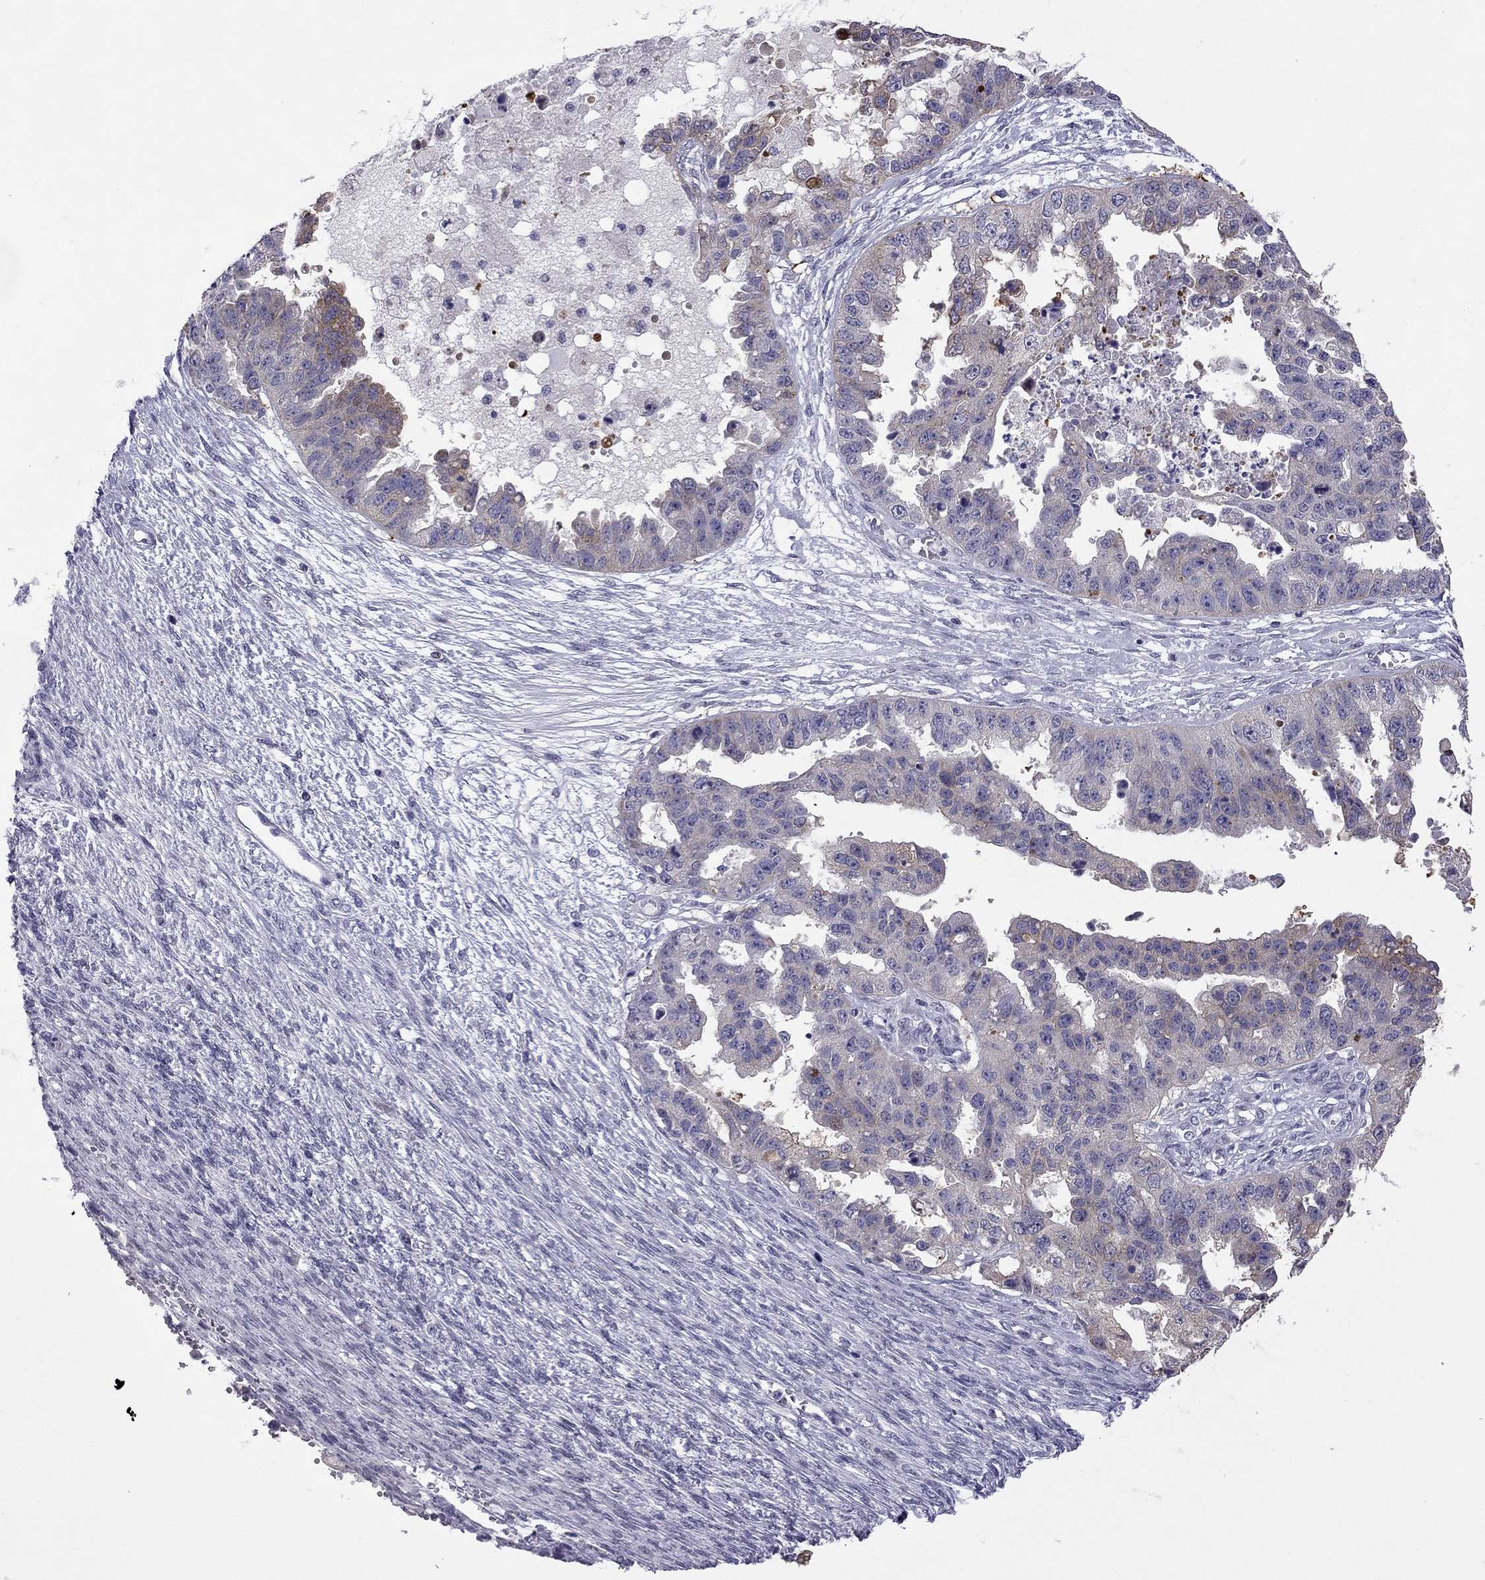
{"staining": {"intensity": "weak", "quantity": "<25%", "location": "cytoplasmic/membranous"}, "tissue": "ovarian cancer", "cell_type": "Tumor cells", "image_type": "cancer", "snomed": [{"axis": "morphology", "description": "Cystadenocarcinoma, serous, NOS"}, {"axis": "topography", "description": "Ovary"}], "caption": "Ovarian cancer (serous cystadenocarcinoma) was stained to show a protein in brown. There is no significant expression in tumor cells.", "gene": "CFAP70", "patient": {"sex": "female", "age": 58}}